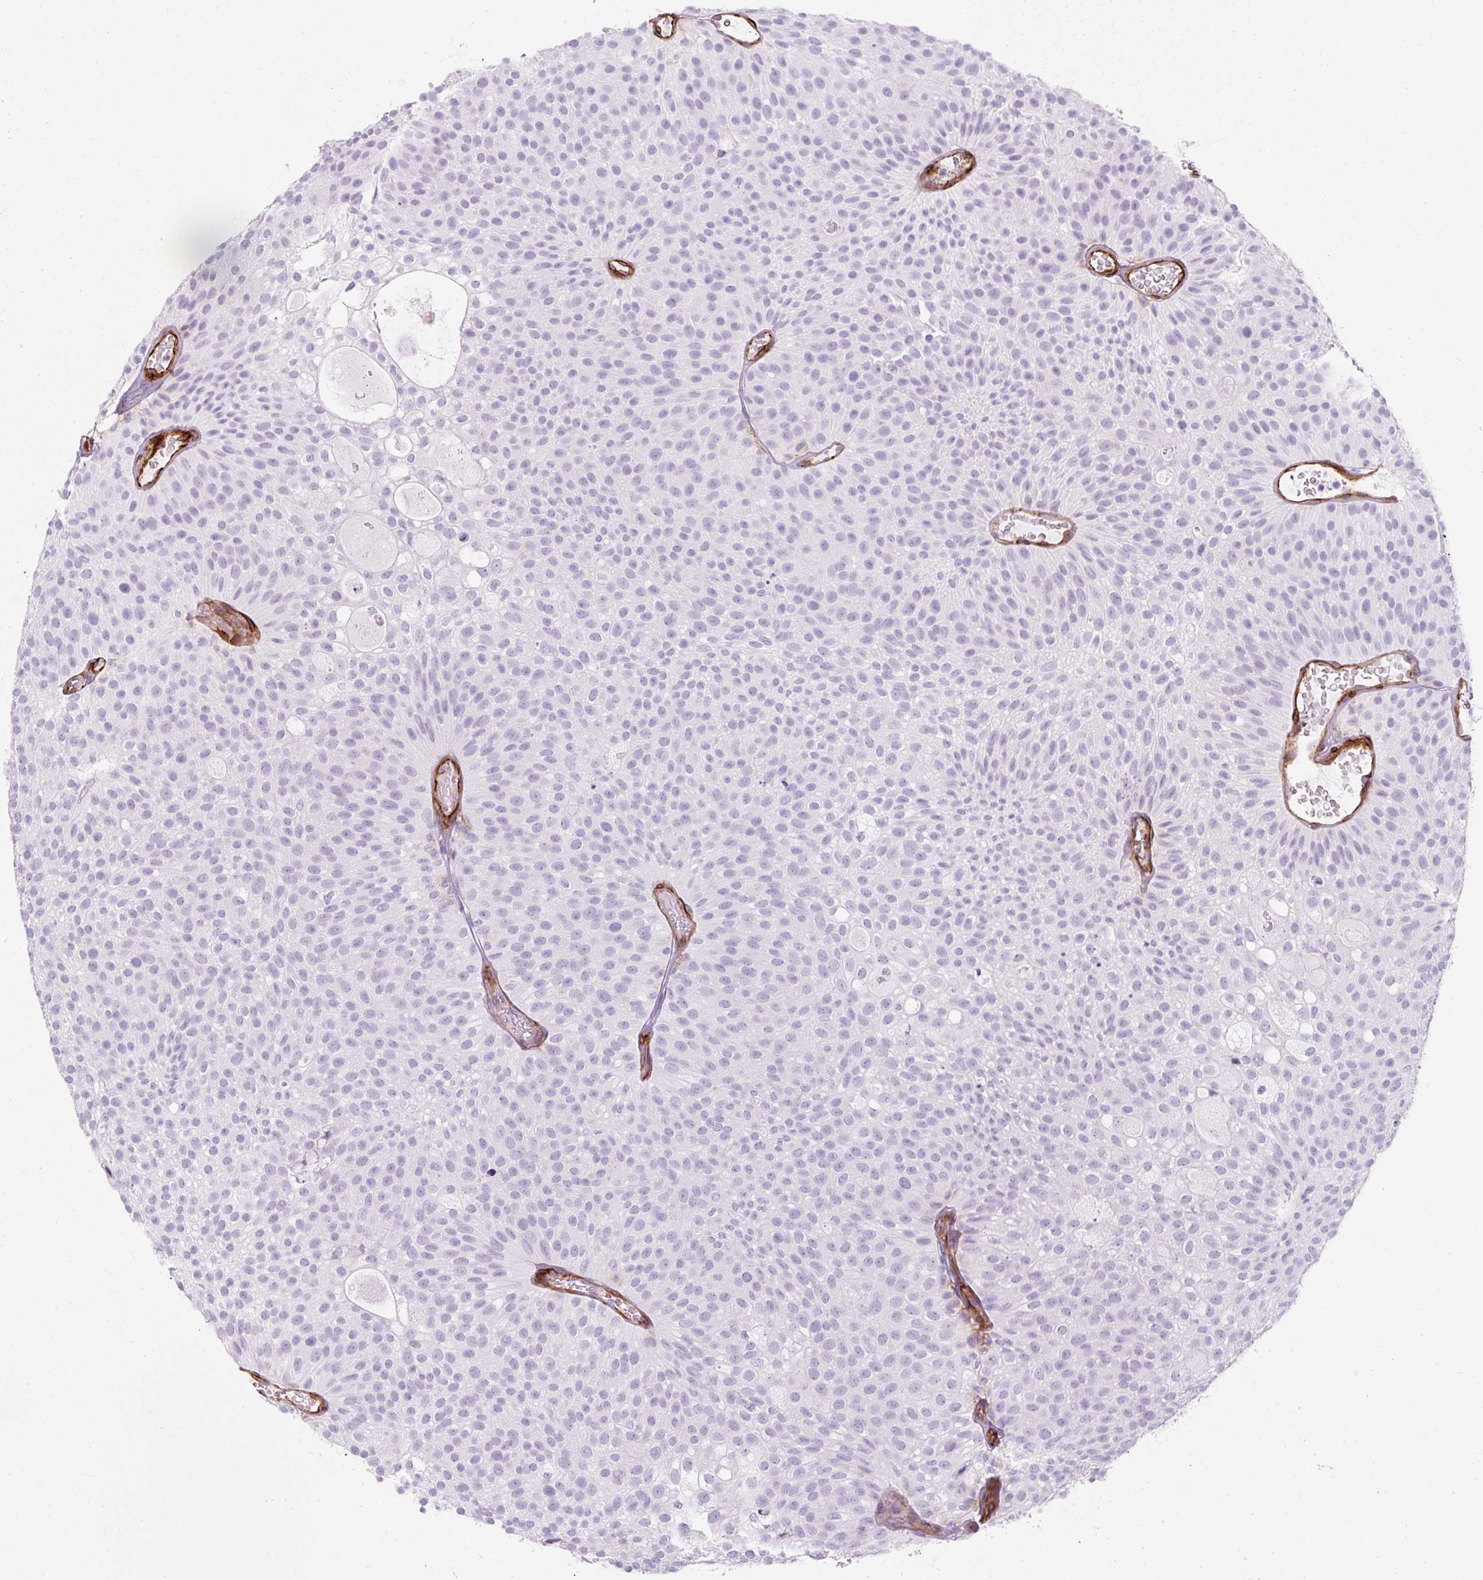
{"staining": {"intensity": "negative", "quantity": "none", "location": "none"}, "tissue": "urothelial cancer", "cell_type": "Tumor cells", "image_type": "cancer", "snomed": [{"axis": "morphology", "description": "Urothelial carcinoma, Low grade"}, {"axis": "topography", "description": "Urinary bladder"}], "caption": "Low-grade urothelial carcinoma was stained to show a protein in brown. There is no significant staining in tumor cells.", "gene": "CAVIN3", "patient": {"sex": "male", "age": 78}}